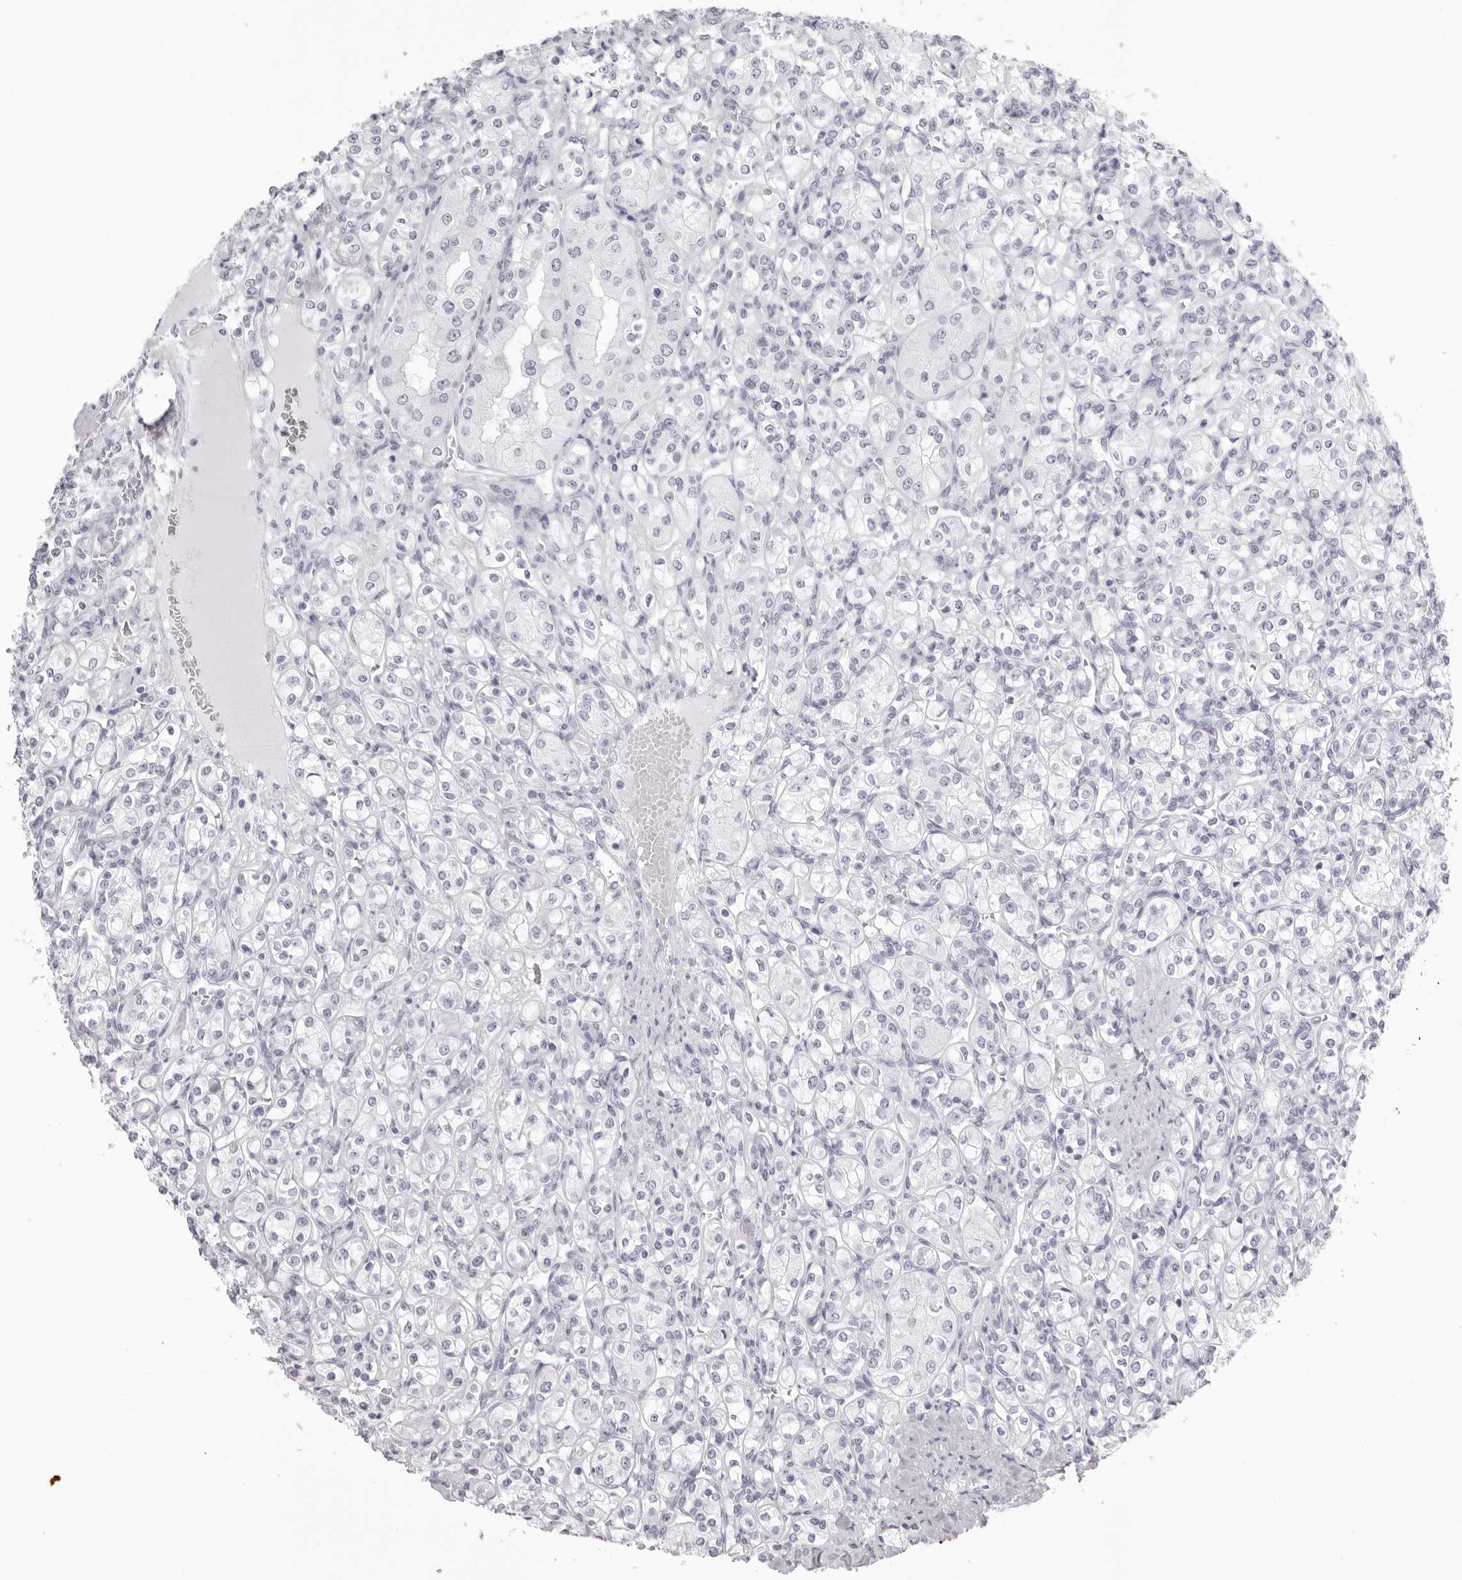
{"staining": {"intensity": "negative", "quantity": "none", "location": "none"}, "tissue": "renal cancer", "cell_type": "Tumor cells", "image_type": "cancer", "snomed": [{"axis": "morphology", "description": "Adenocarcinoma, NOS"}, {"axis": "topography", "description": "Kidney"}], "caption": "There is no significant expression in tumor cells of renal adenocarcinoma. (DAB IHC visualized using brightfield microscopy, high magnification).", "gene": "KLK9", "patient": {"sex": "male", "age": 77}}